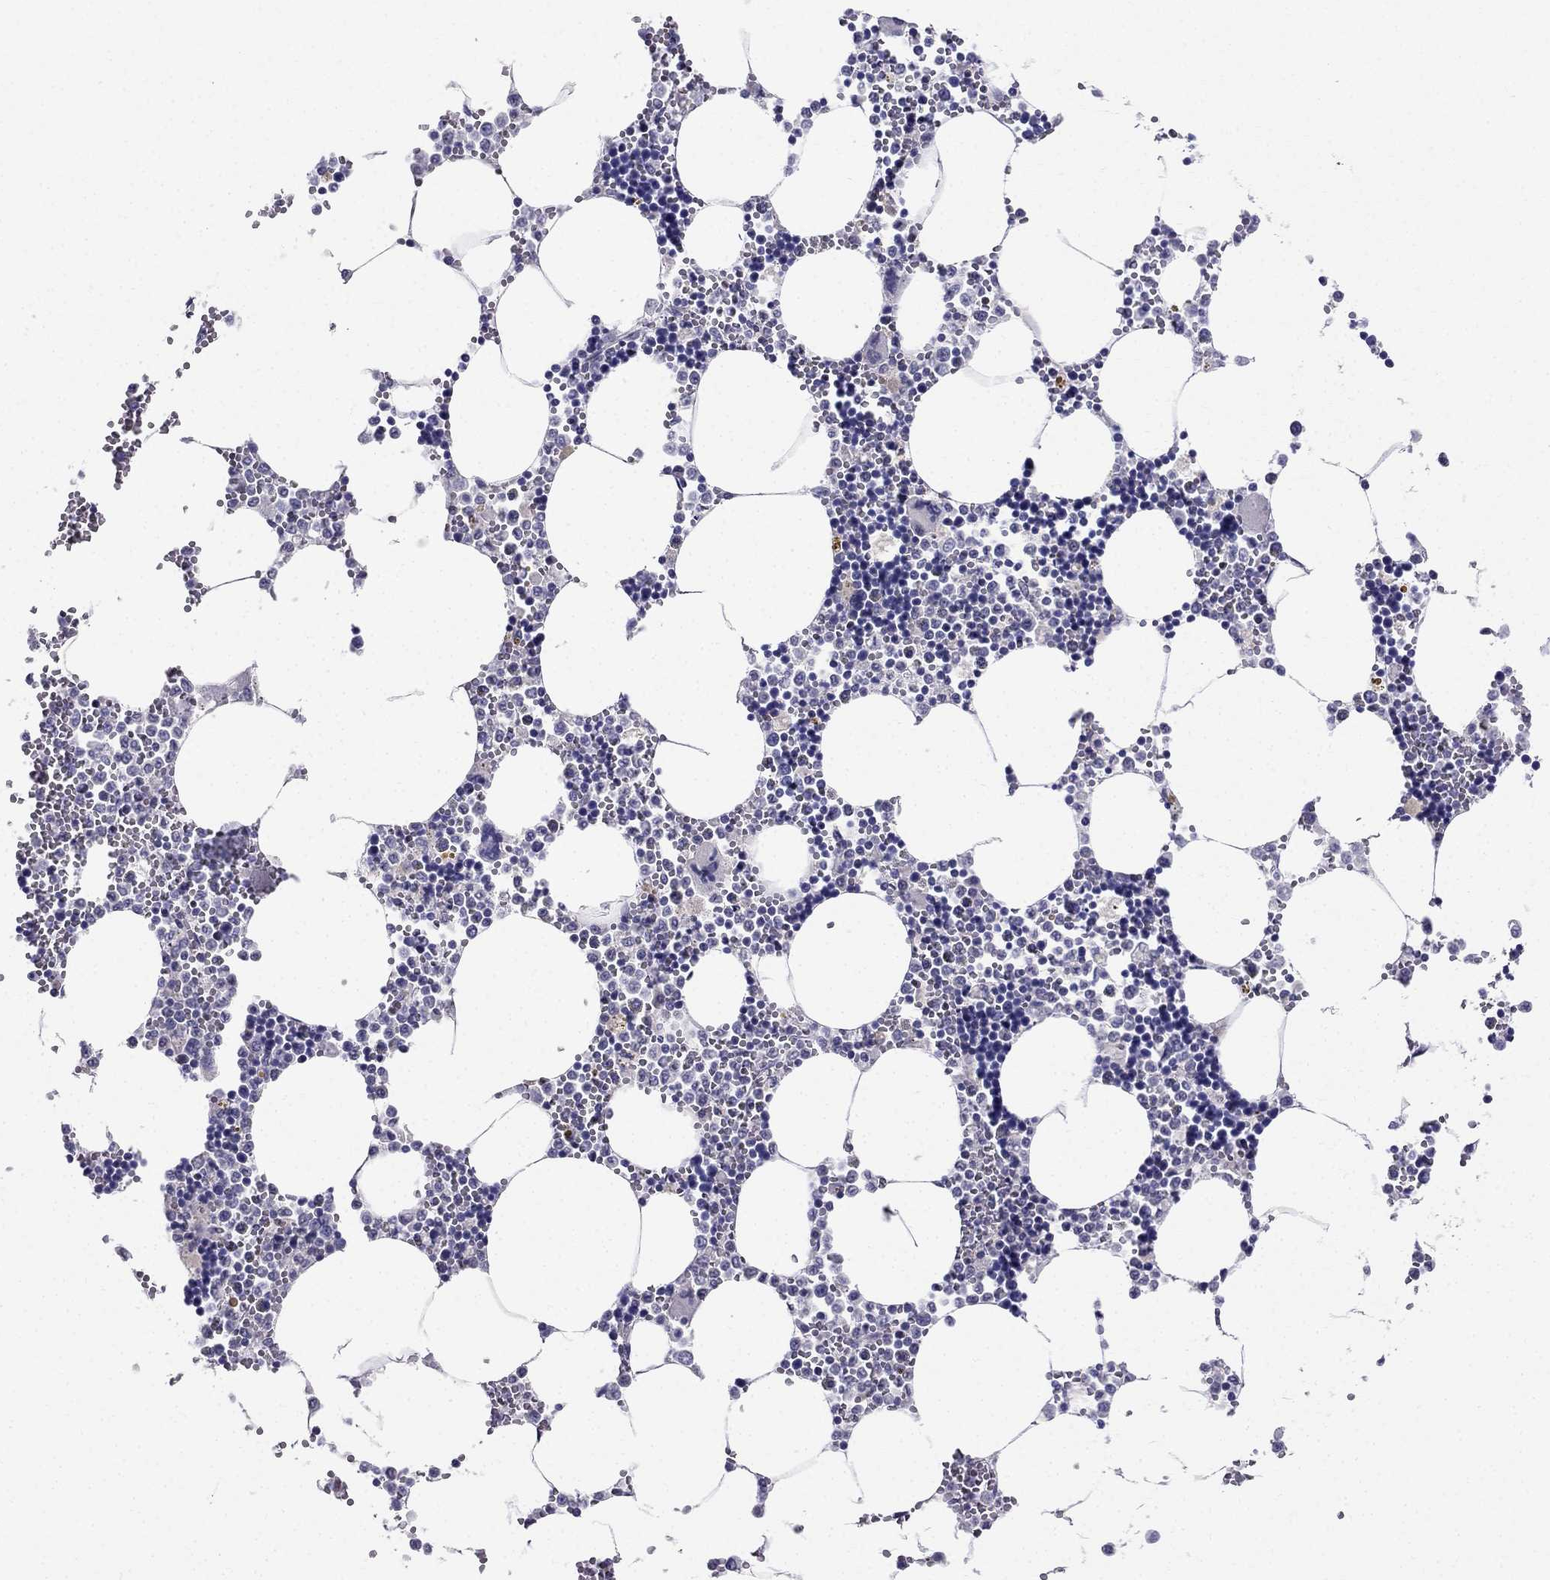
{"staining": {"intensity": "negative", "quantity": "none", "location": "none"}, "tissue": "bone marrow", "cell_type": "Hematopoietic cells", "image_type": "normal", "snomed": [{"axis": "morphology", "description": "Normal tissue, NOS"}, {"axis": "topography", "description": "Bone marrow"}], "caption": "Immunohistochemistry image of unremarkable bone marrow: human bone marrow stained with DAB reveals no significant protein expression in hematopoietic cells.", "gene": "BAG5", "patient": {"sex": "male", "age": 54}}